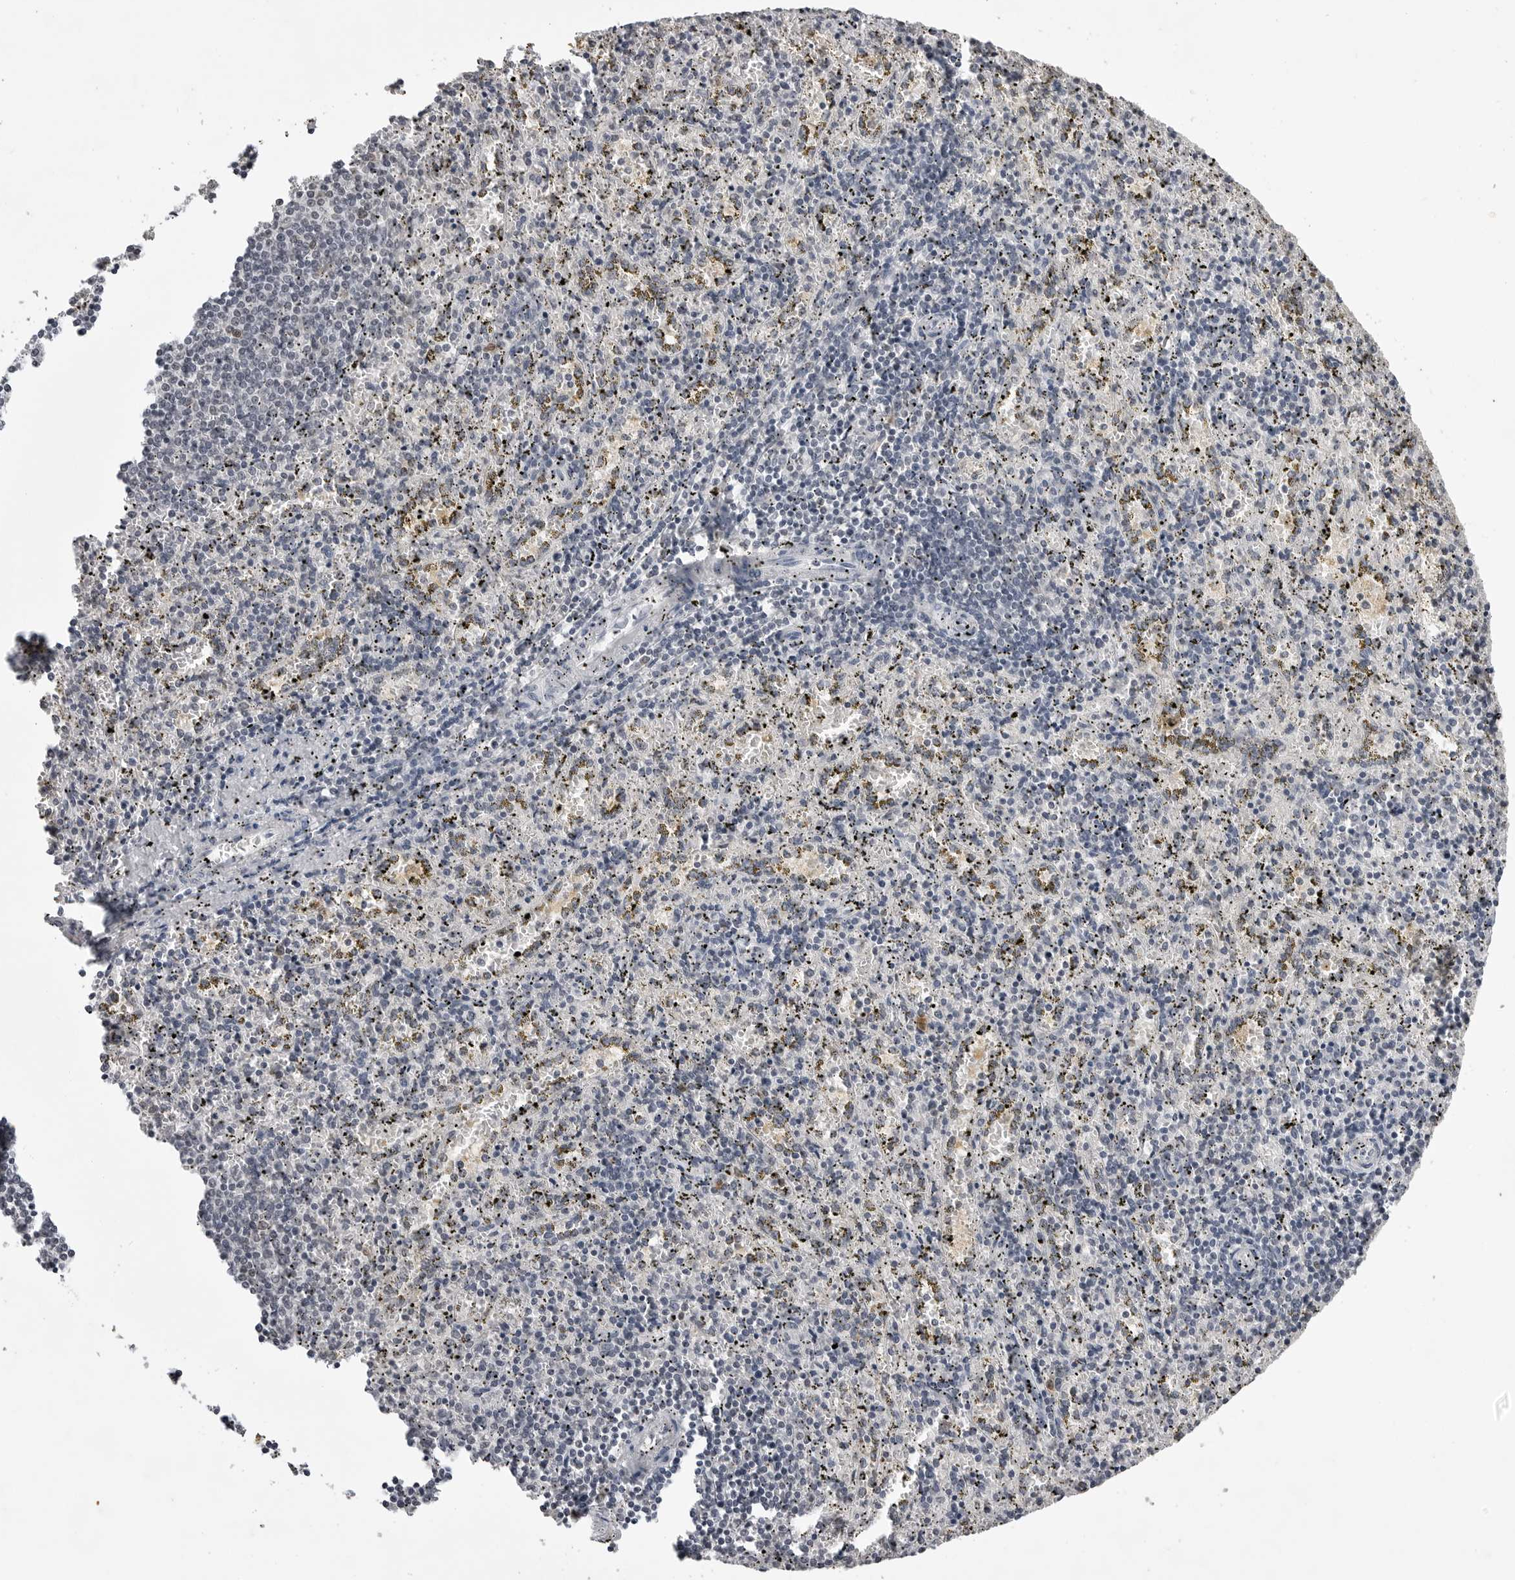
{"staining": {"intensity": "moderate", "quantity": "<25%", "location": "cytoplasmic/membranous"}, "tissue": "spleen", "cell_type": "Cells in red pulp", "image_type": "normal", "snomed": [{"axis": "morphology", "description": "Normal tissue, NOS"}, {"axis": "topography", "description": "Spleen"}], "caption": "This image demonstrates IHC staining of benign human spleen, with low moderate cytoplasmic/membranous positivity in about <25% of cells in red pulp.", "gene": "RRM1", "patient": {"sex": "male", "age": 11}}